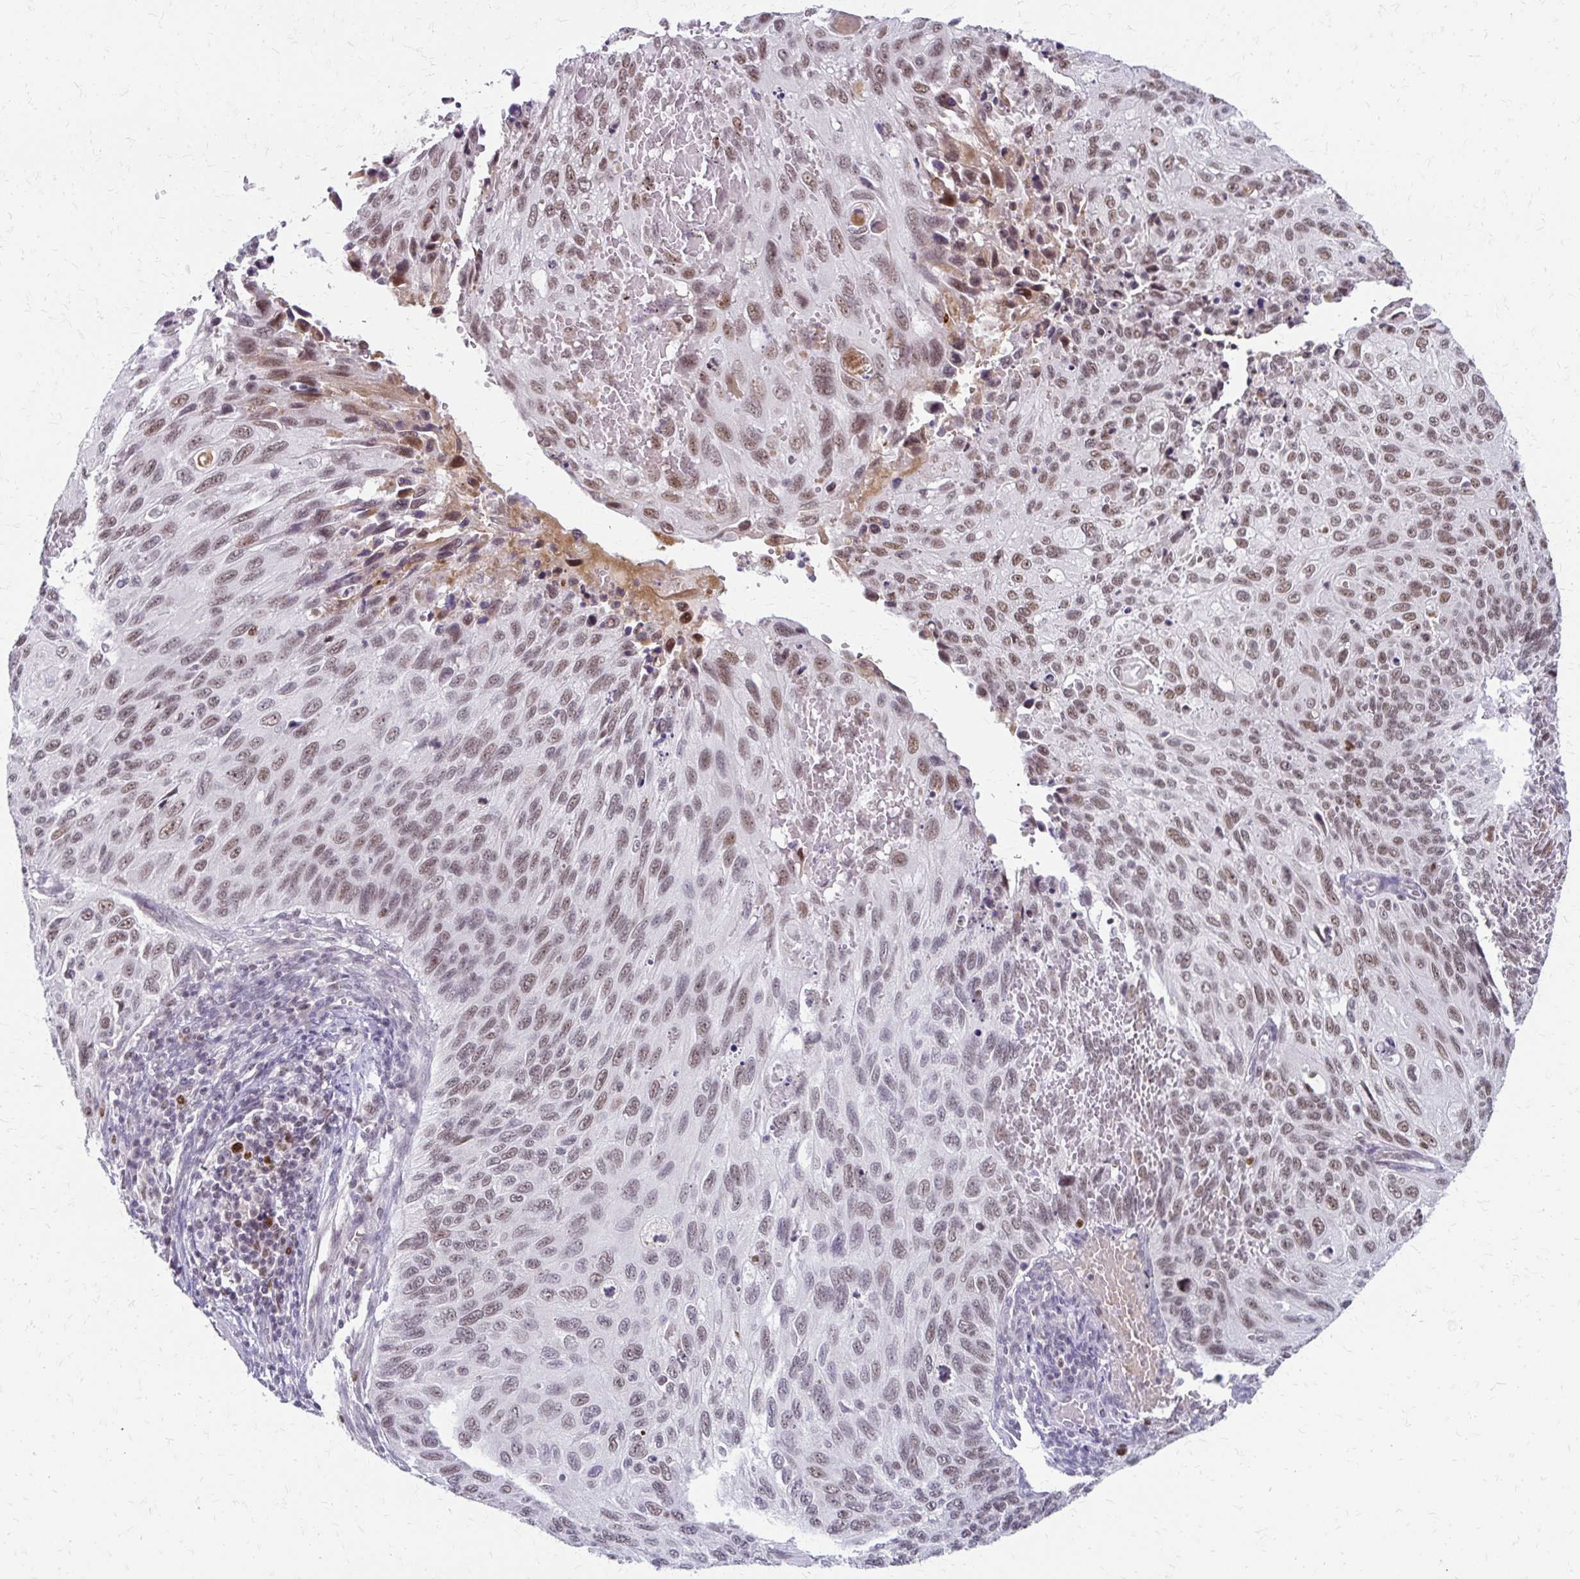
{"staining": {"intensity": "moderate", "quantity": ">75%", "location": "nuclear"}, "tissue": "cervical cancer", "cell_type": "Tumor cells", "image_type": "cancer", "snomed": [{"axis": "morphology", "description": "Squamous cell carcinoma, NOS"}, {"axis": "topography", "description": "Cervix"}], "caption": "Cervical cancer (squamous cell carcinoma) was stained to show a protein in brown. There is medium levels of moderate nuclear positivity in approximately >75% of tumor cells.", "gene": "EED", "patient": {"sex": "female", "age": 70}}